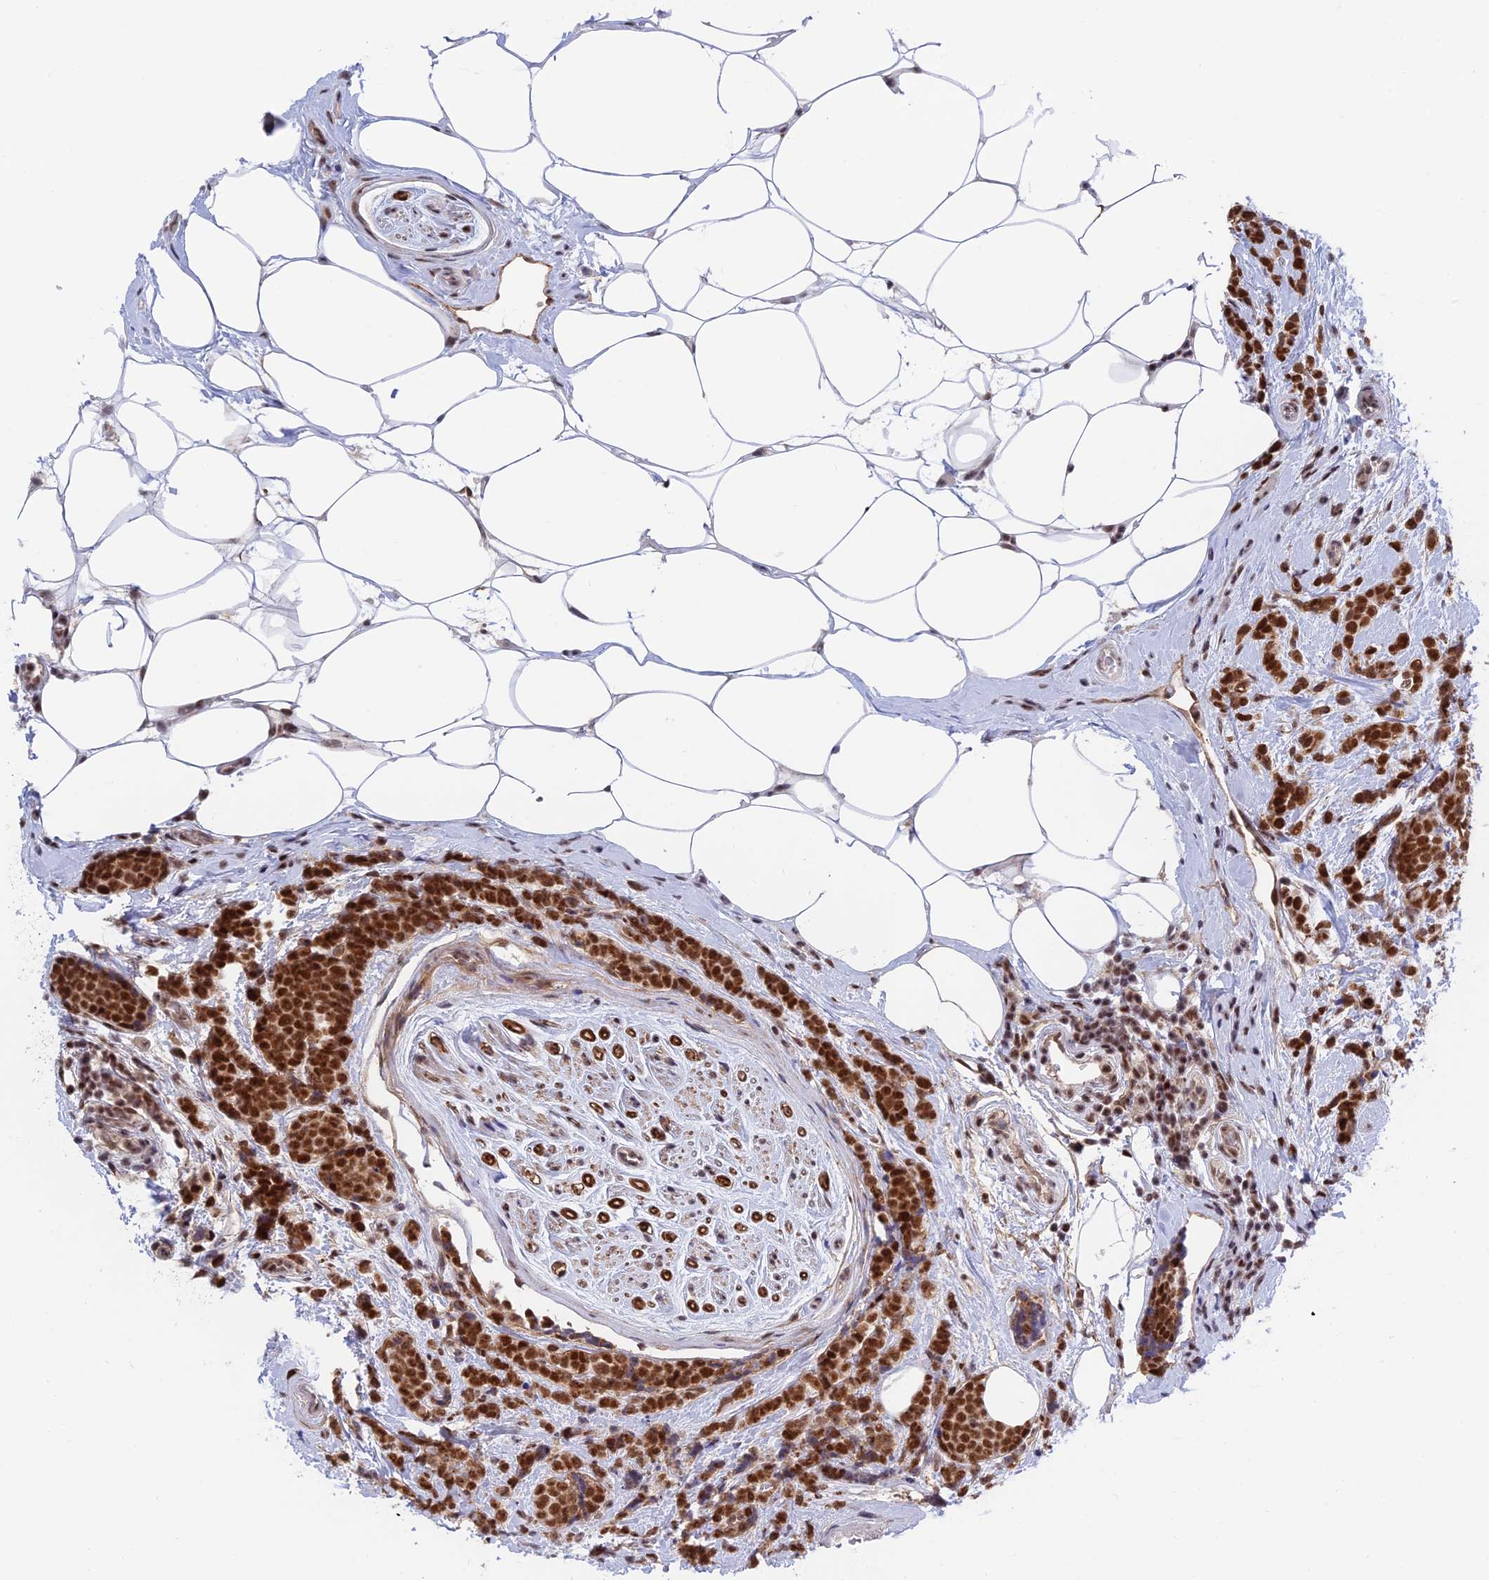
{"staining": {"intensity": "strong", "quantity": ">75%", "location": "nuclear"}, "tissue": "breast cancer", "cell_type": "Tumor cells", "image_type": "cancer", "snomed": [{"axis": "morphology", "description": "Lobular carcinoma"}, {"axis": "topography", "description": "Breast"}], "caption": "IHC histopathology image of neoplastic tissue: human breast lobular carcinoma stained using immunohistochemistry shows high levels of strong protein expression localized specifically in the nuclear of tumor cells, appearing as a nuclear brown color.", "gene": "TCEA1", "patient": {"sex": "female", "age": 58}}